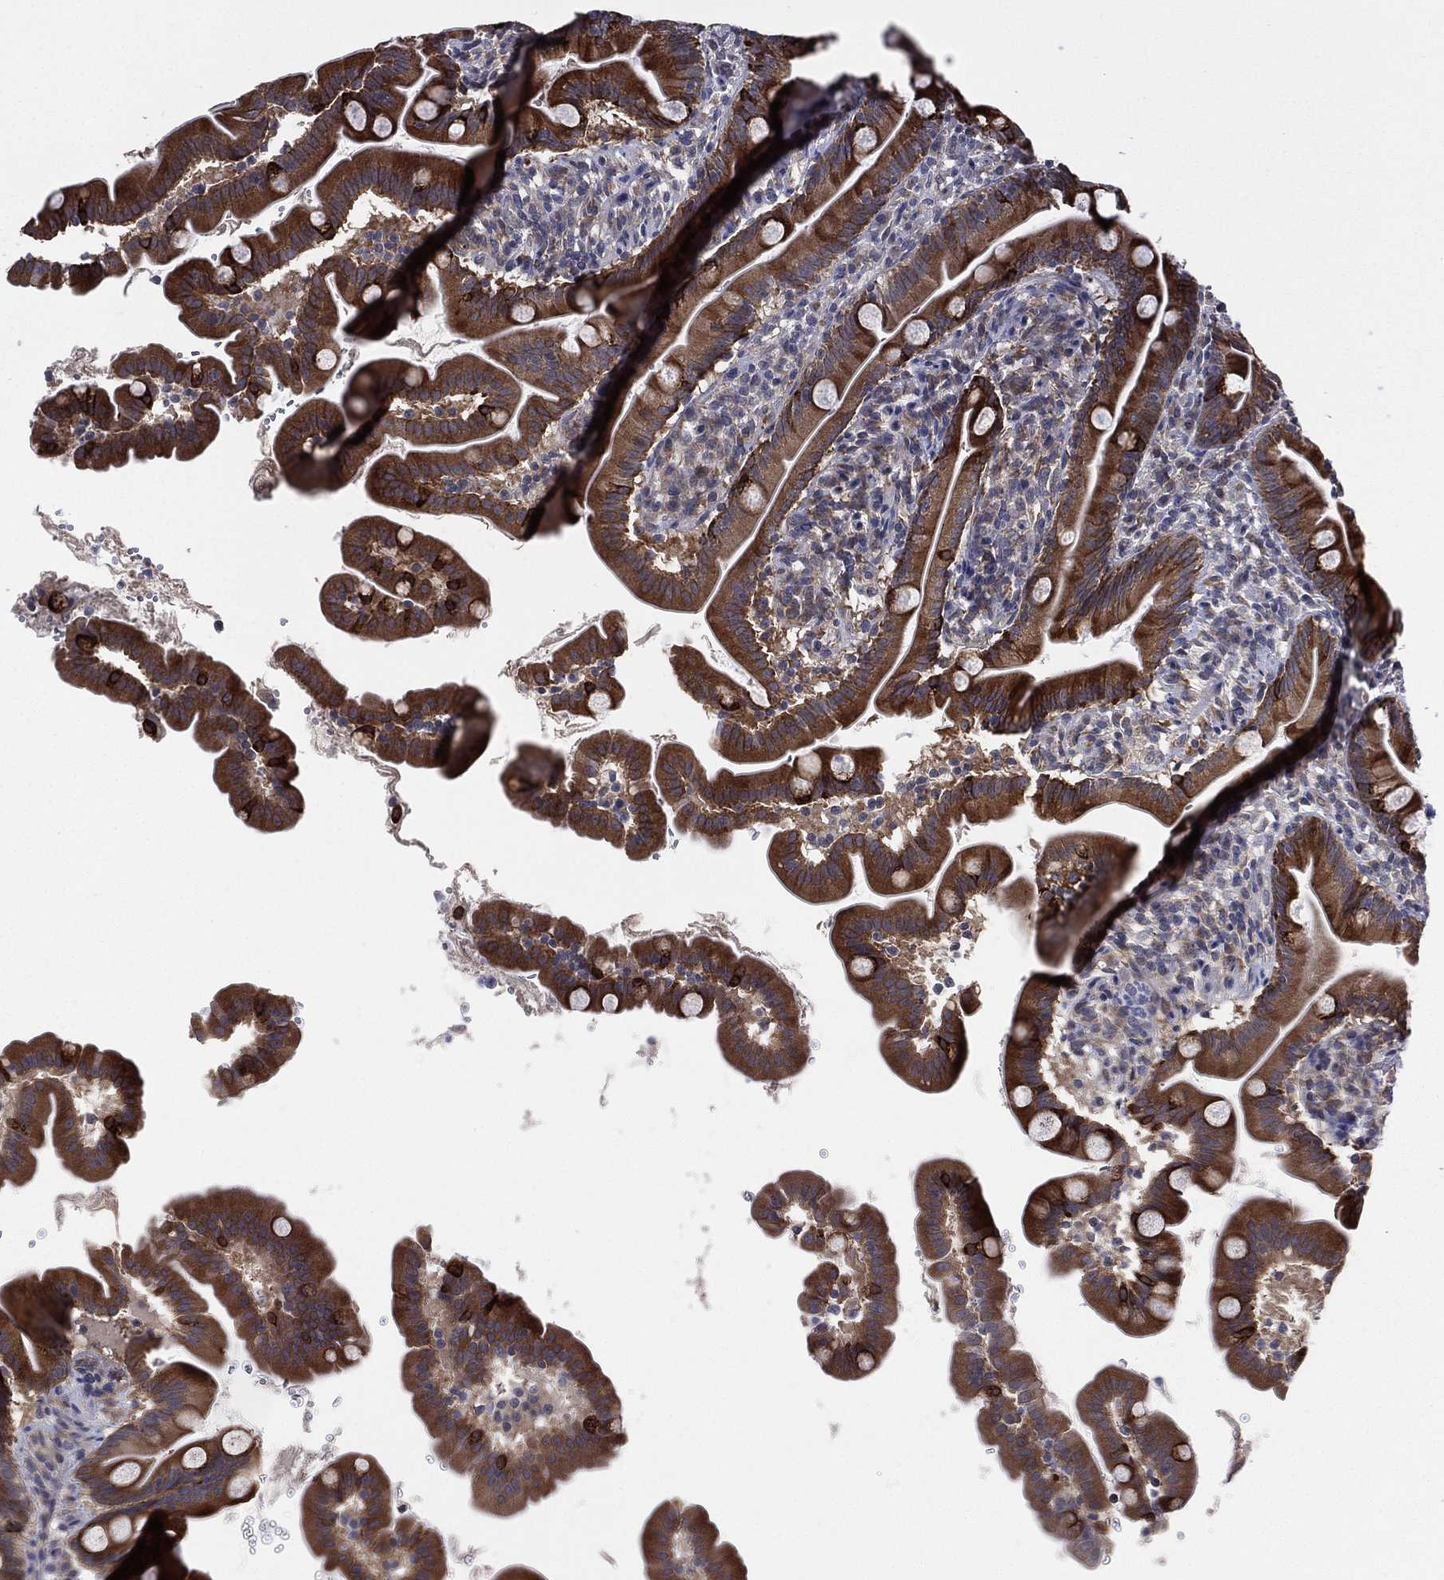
{"staining": {"intensity": "strong", "quantity": "25%-75%", "location": "cytoplasmic/membranous"}, "tissue": "small intestine", "cell_type": "Glandular cells", "image_type": "normal", "snomed": [{"axis": "morphology", "description": "Normal tissue, NOS"}, {"axis": "topography", "description": "Small intestine"}], "caption": "Brown immunohistochemical staining in normal small intestine reveals strong cytoplasmic/membranous expression in approximately 25%-75% of glandular cells. (IHC, brightfield microscopy, high magnification).", "gene": "KAT14", "patient": {"sex": "female", "age": 44}}